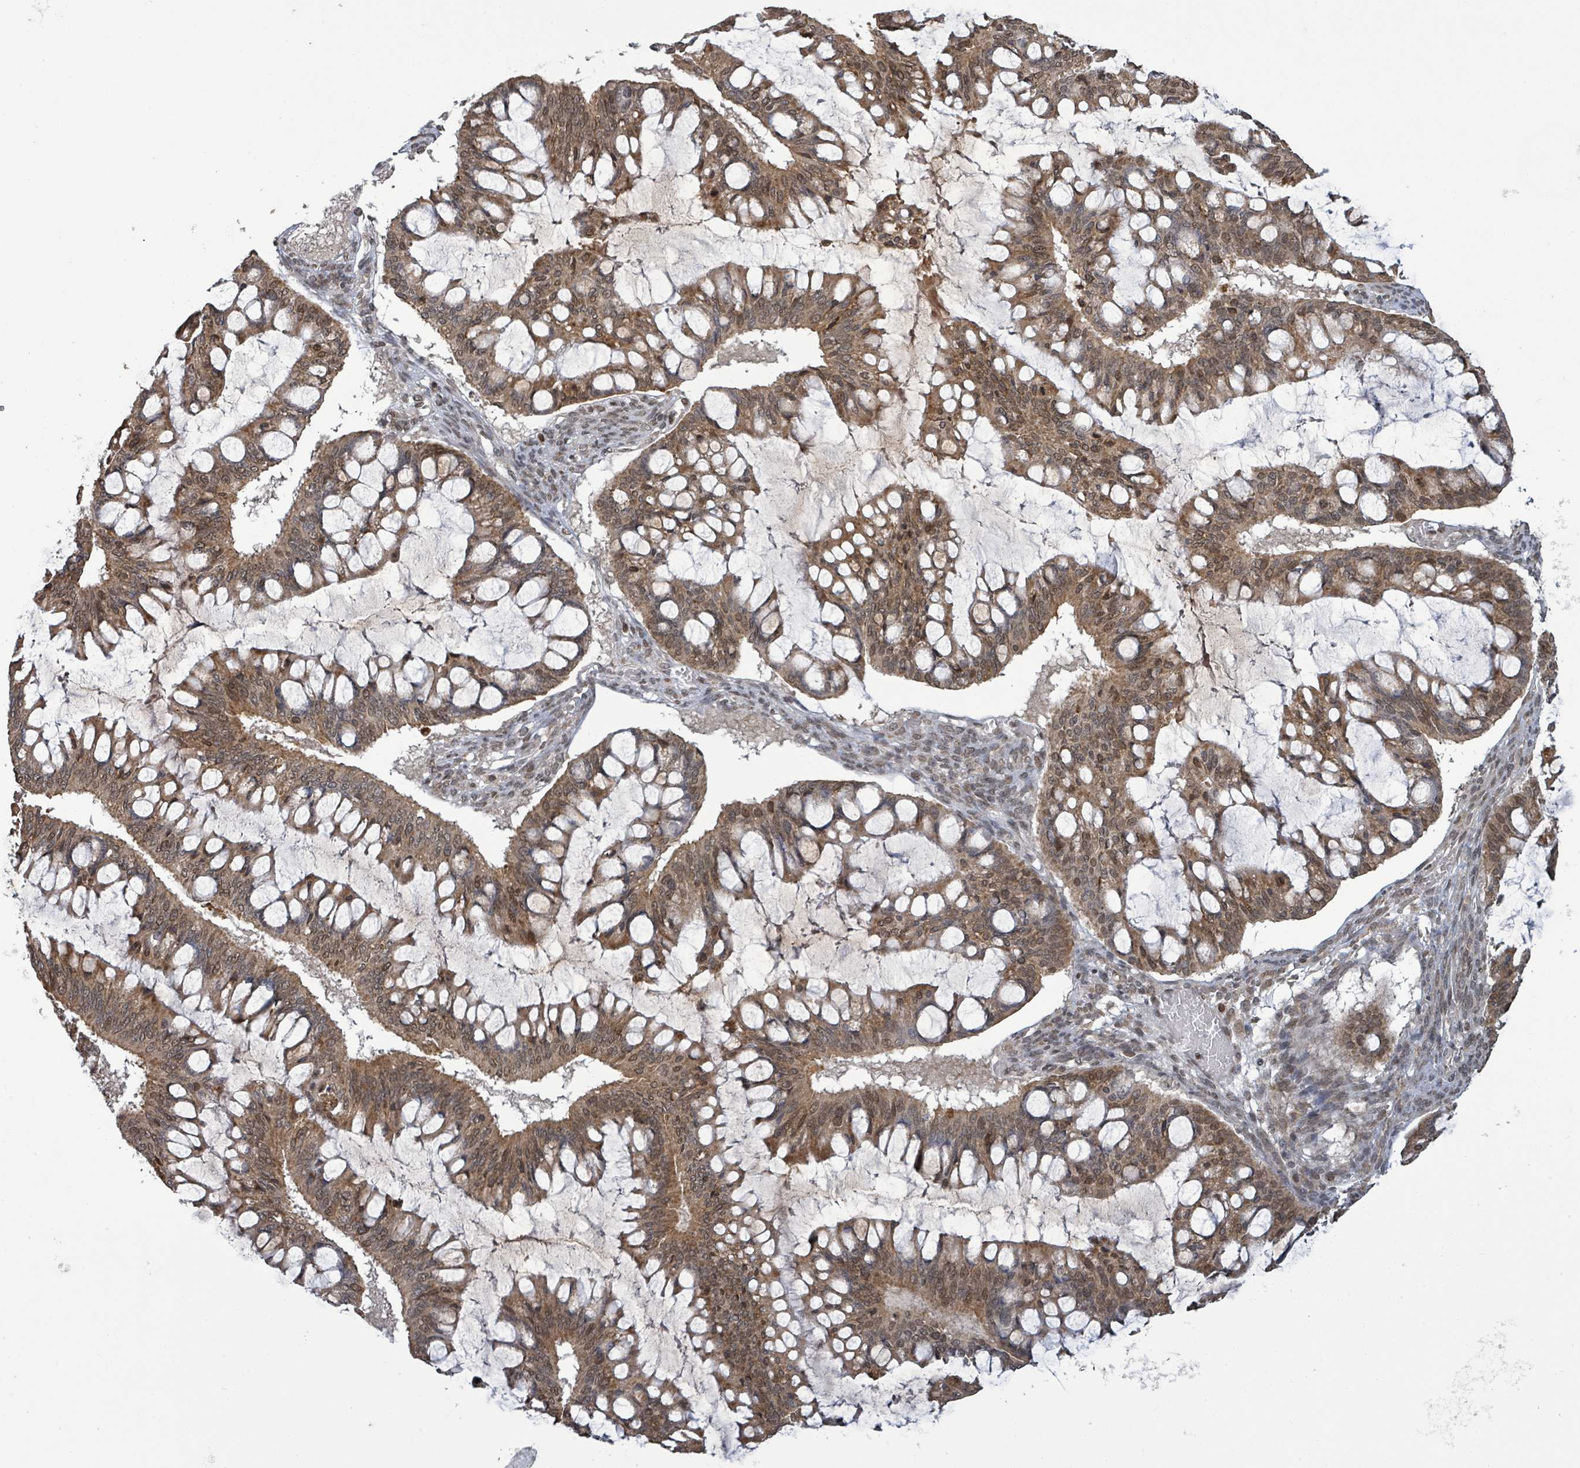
{"staining": {"intensity": "moderate", "quantity": ">75%", "location": "cytoplasmic/membranous,nuclear"}, "tissue": "ovarian cancer", "cell_type": "Tumor cells", "image_type": "cancer", "snomed": [{"axis": "morphology", "description": "Cystadenocarcinoma, mucinous, NOS"}, {"axis": "topography", "description": "Ovary"}], "caption": "DAB (3,3'-diaminobenzidine) immunohistochemical staining of ovarian cancer (mucinous cystadenocarcinoma) shows moderate cytoplasmic/membranous and nuclear protein staining in approximately >75% of tumor cells.", "gene": "SBF2", "patient": {"sex": "female", "age": 73}}